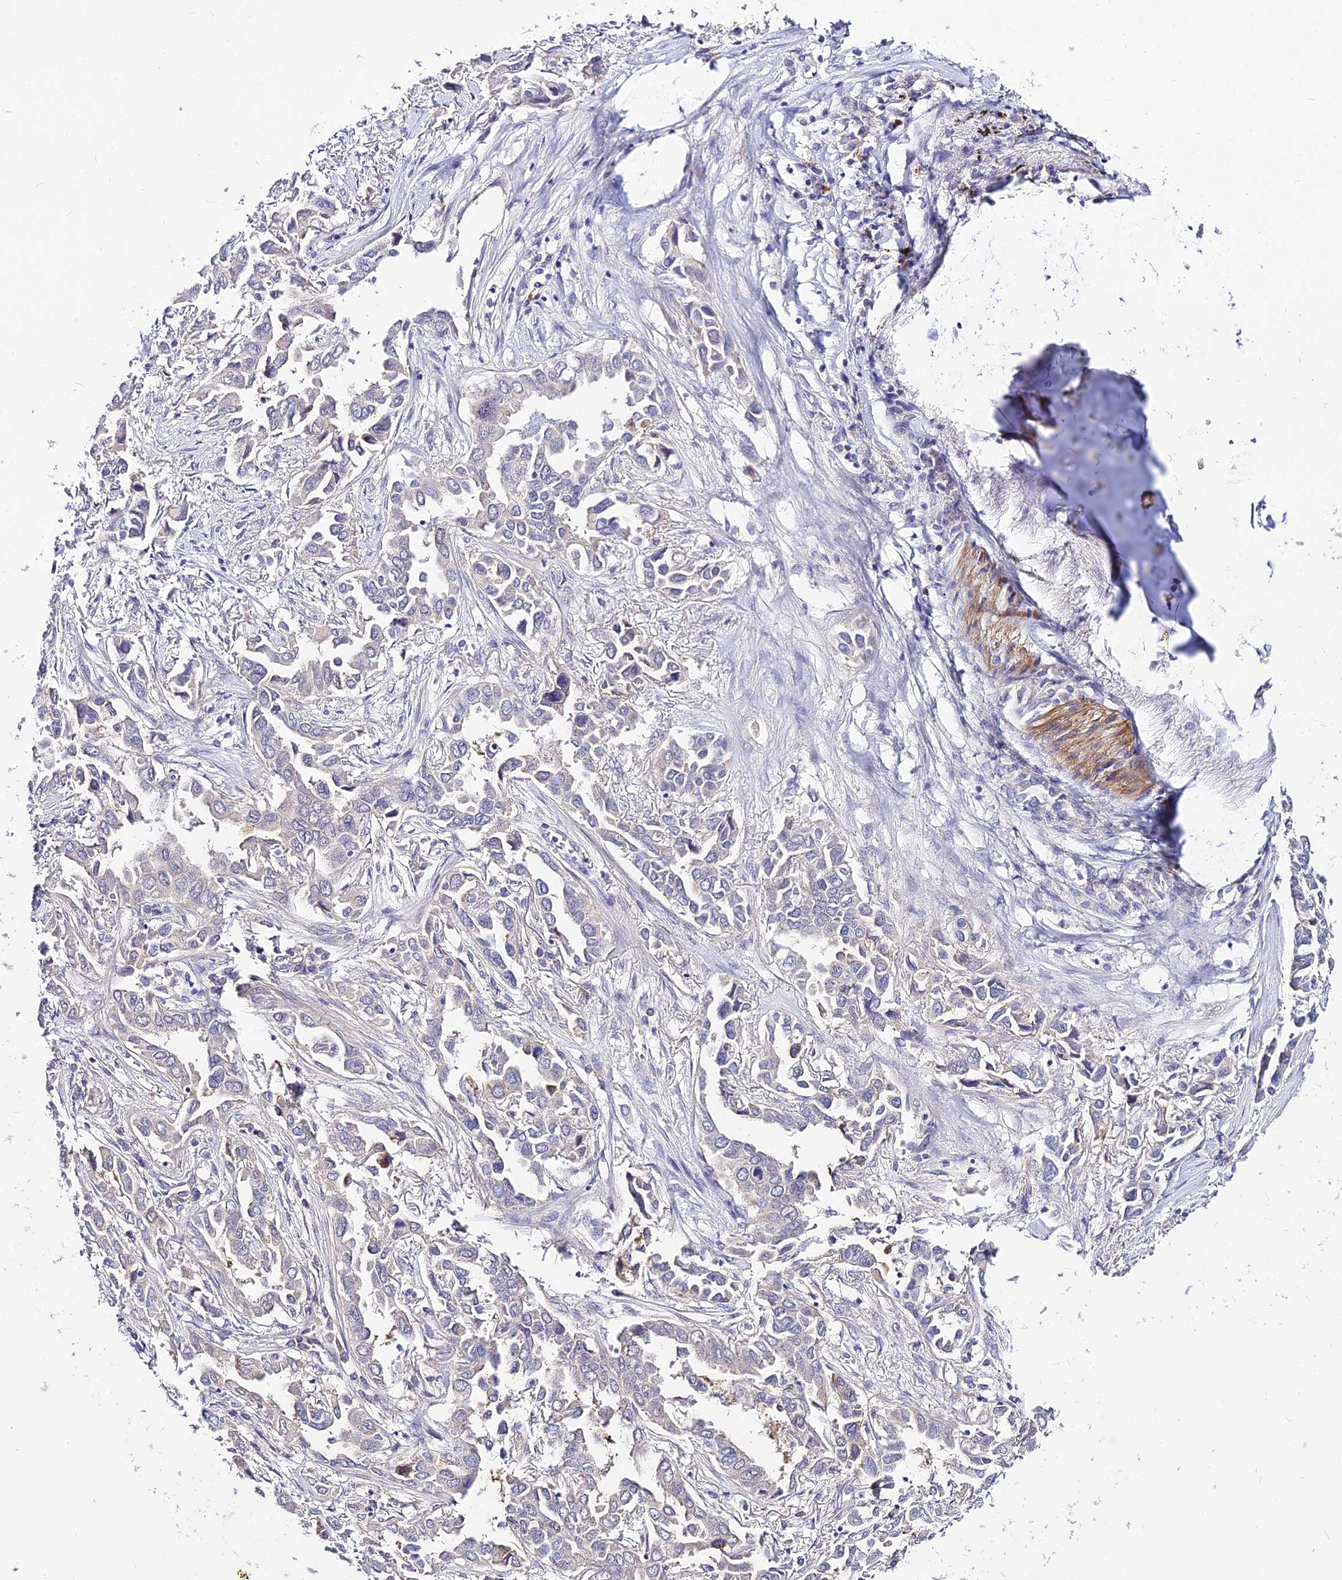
{"staining": {"intensity": "negative", "quantity": "none", "location": "none"}, "tissue": "lung cancer", "cell_type": "Tumor cells", "image_type": "cancer", "snomed": [{"axis": "morphology", "description": "Adenocarcinoma, NOS"}, {"axis": "topography", "description": "Lung"}], "caption": "Immunohistochemical staining of lung cancer shows no significant staining in tumor cells. Nuclei are stained in blue.", "gene": "CZIB", "patient": {"sex": "female", "age": 76}}